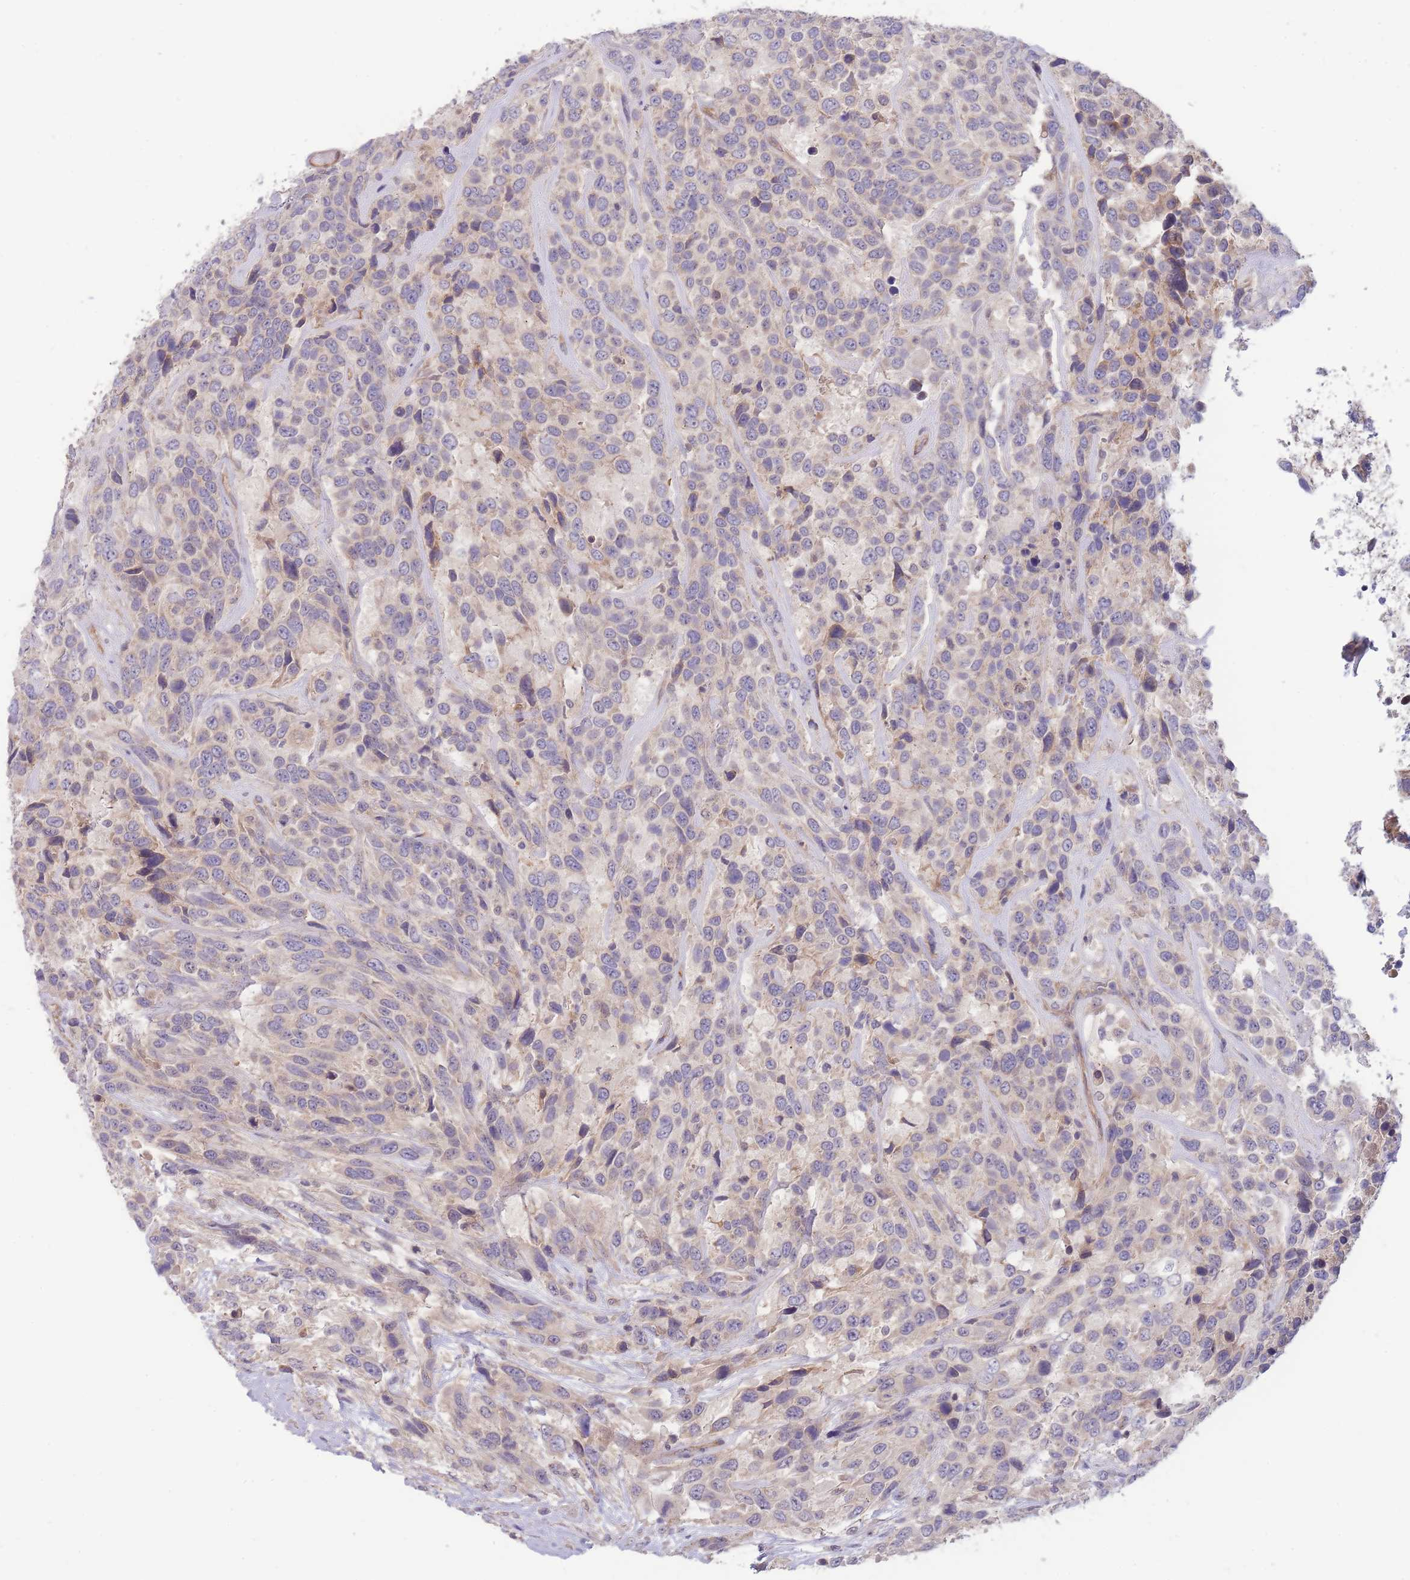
{"staining": {"intensity": "negative", "quantity": "none", "location": "none"}, "tissue": "urothelial cancer", "cell_type": "Tumor cells", "image_type": "cancer", "snomed": [{"axis": "morphology", "description": "Urothelial carcinoma, High grade"}, {"axis": "topography", "description": "Urinary bladder"}], "caption": "A high-resolution micrograph shows IHC staining of urothelial cancer, which shows no significant expression in tumor cells.", "gene": "NDUFAF5", "patient": {"sex": "female", "age": 70}}